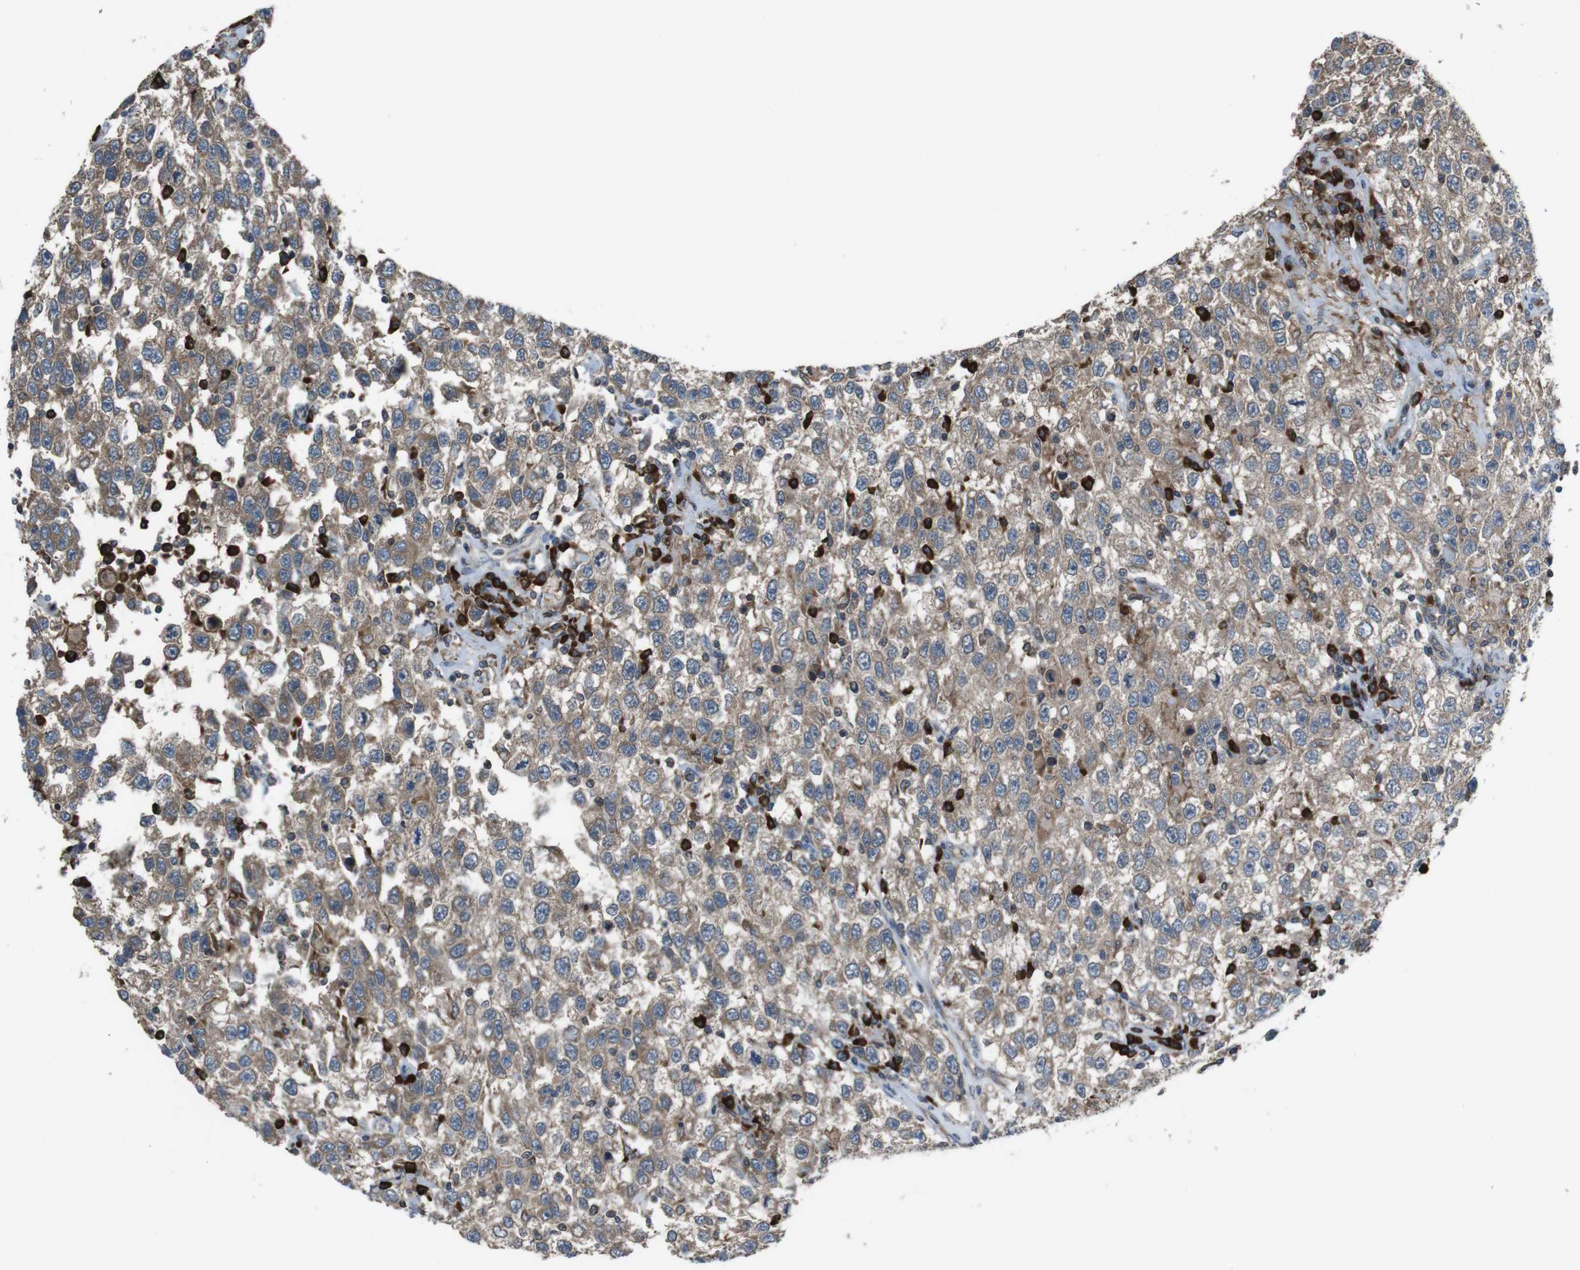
{"staining": {"intensity": "moderate", "quantity": ">75%", "location": "cytoplasmic/membranous"}, "tissue": "testis cancer", "cell_type": "Tumor cells", "image_type": "cancer", "snomed": [{"axis": "morphology", "description": "Seminoma, NOS"}, {"axis": "topography", "description": "Testis"}], "caption": "IHC (DAB (3,3'-diaminobenzidine)) staining of human testis cancer (seminoma) shows moderate cytoplasmic/membranous protein positivity in about >75% of tumor cells. (DAB (3,3'-diaminobenzidine) = brown stain, brightfield microscopy at high magnification).", "gene": "SSR3", "patient": {"sex": "male", "age": 41}}